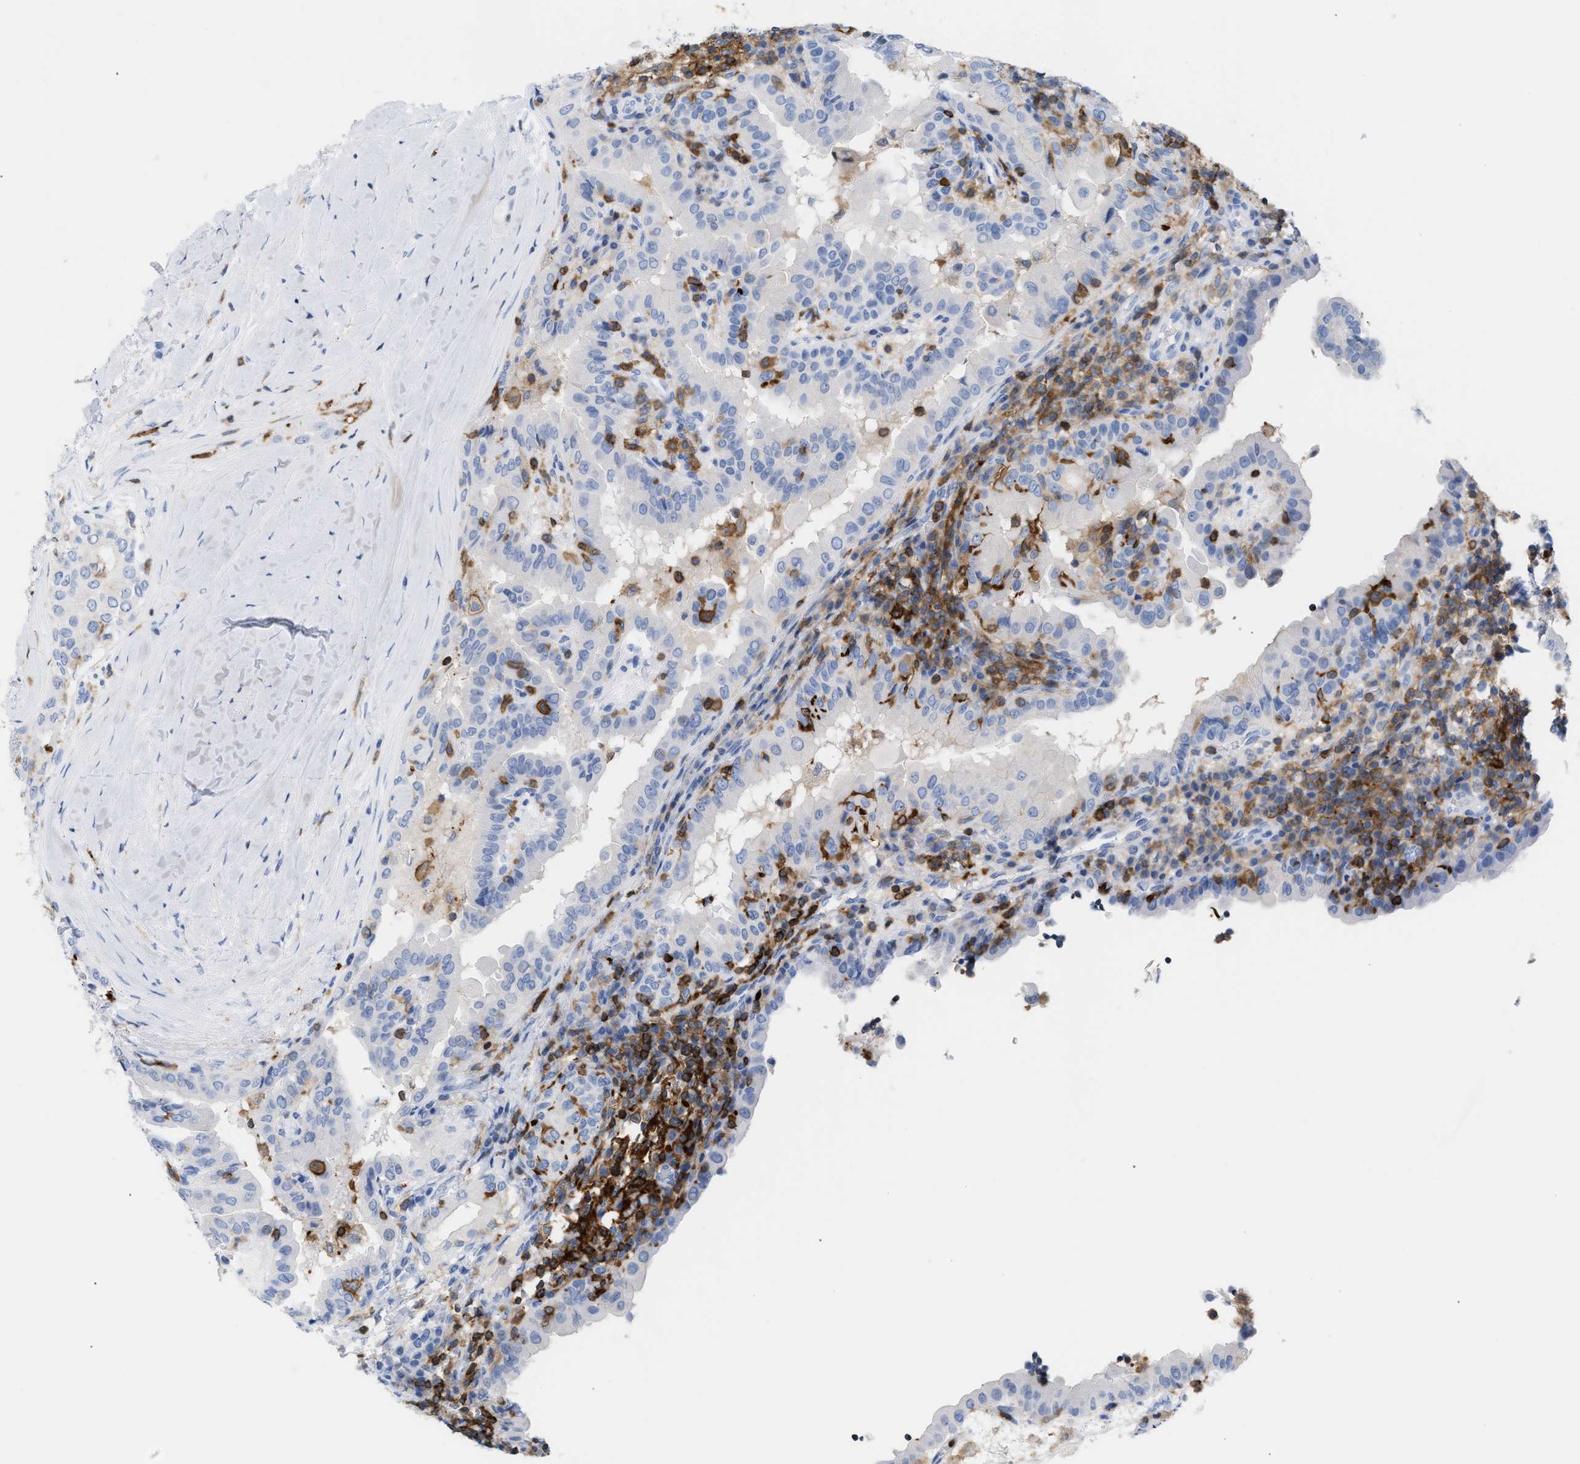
{"staining": {"intensity": "negative", "quantity": "none", "location": "none"}, "tissue": "thyroid cancer", "cell_type": "Tumor cells", "image_type": "cancer", "snomed": [{"axis": "morphology", "description": "Papillary adenocarcinoma, NOS"}, {"axis": "topography", "description": "Thyroid gland"}], "caption": "Micrograph shows no significant protein positivity in tumor cells of papillary adenocarcinoma (thyroid).", "gene": "LCP1", "patient": {"sex": "male", "age": 33}}